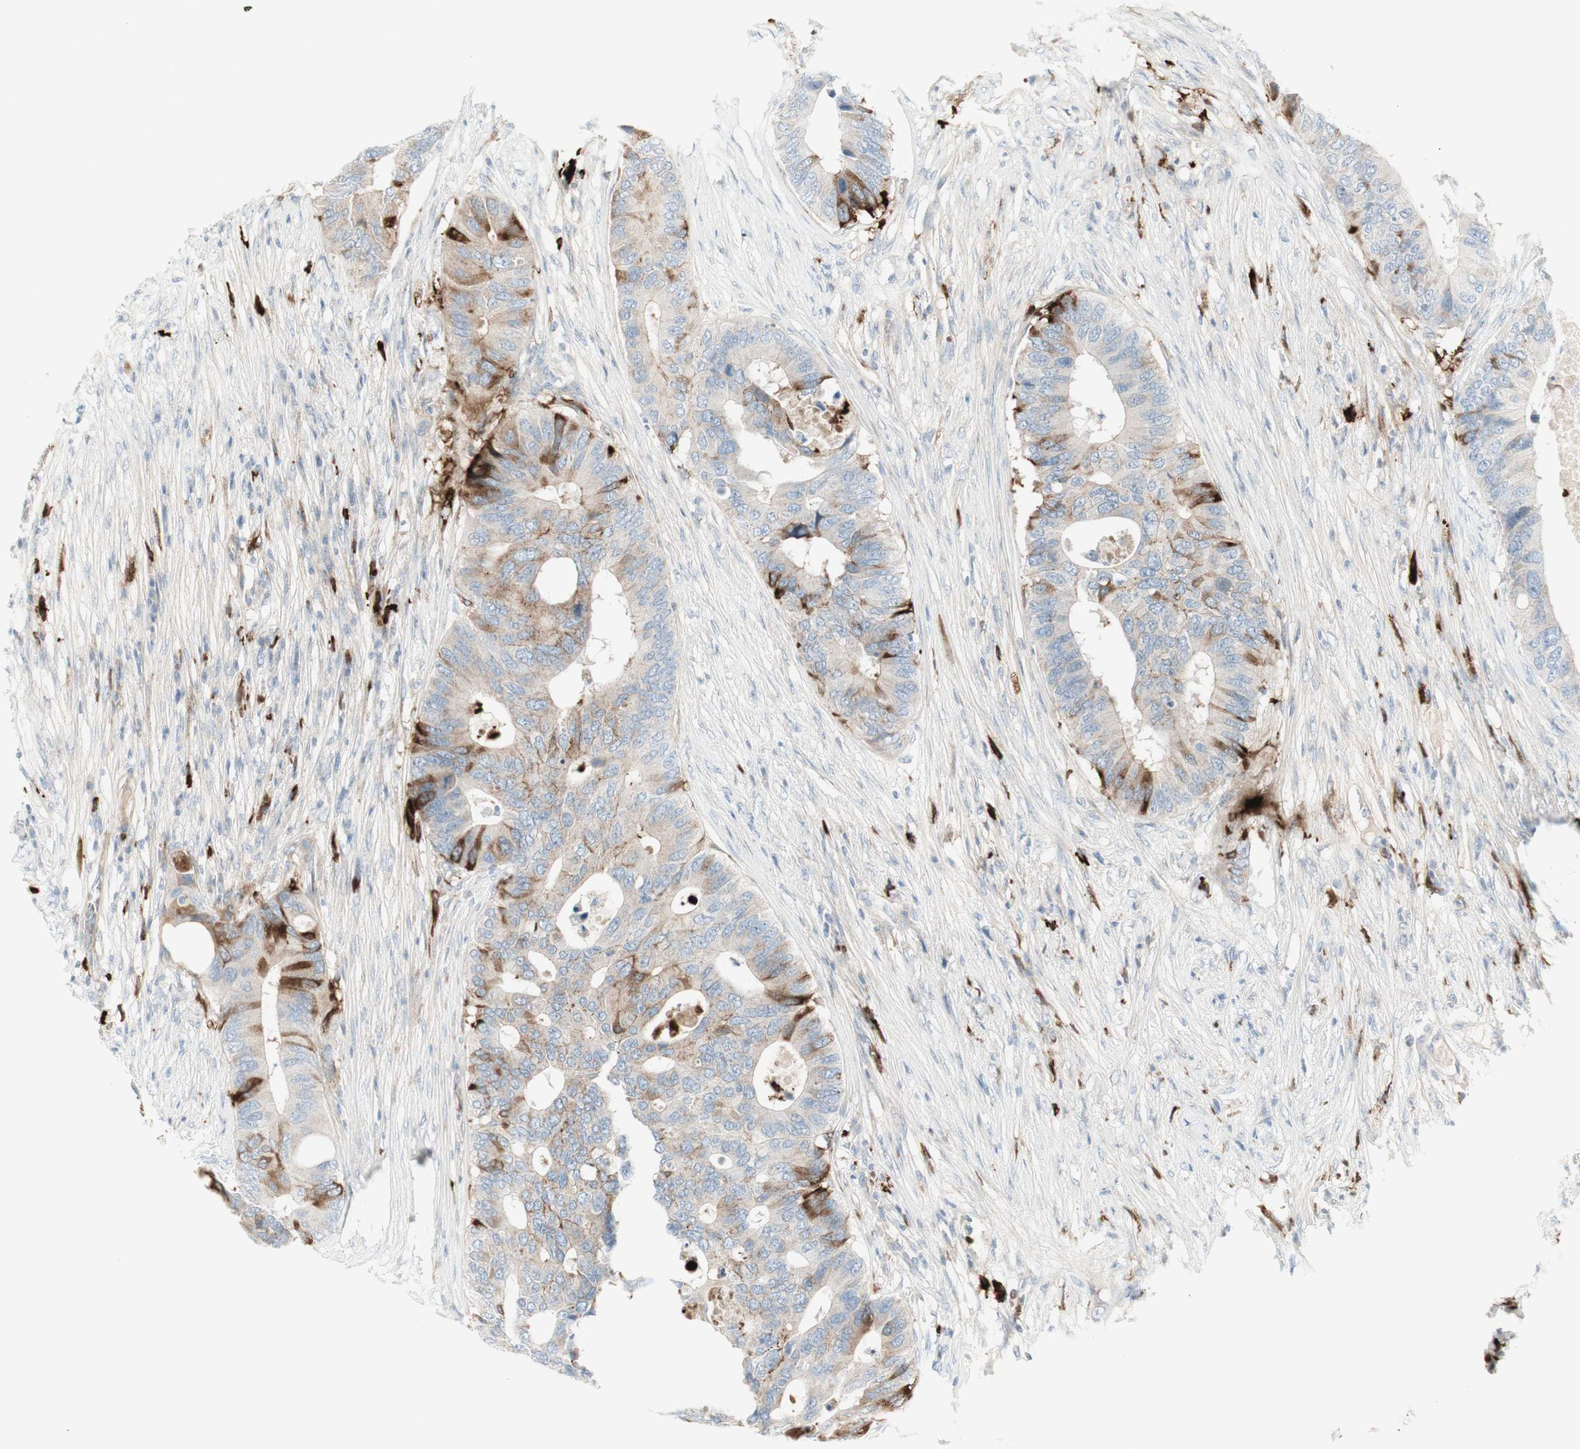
{"staining": {"intensity": "moderate", "quantity": "25%-75%", "location": "cytoplasmic/membranous"}, "tissue": "colorectal cancer", "cell_type": "Tumor cells", "image_type": "cancer", "snomed": [{"axis": "morphology", "description": "Adenocarcinoma, NOS"}, {"axis": "topography", "description": "Colon"}], "caption": "Immunohistochemical staining of colorectal cancer demonstrates moderate cytoplasmic/membranous protein positivity in approximately 25%-75% of tumor cells.", "gene": "MDK", "patient": {"sex": "male", "age": 71}}